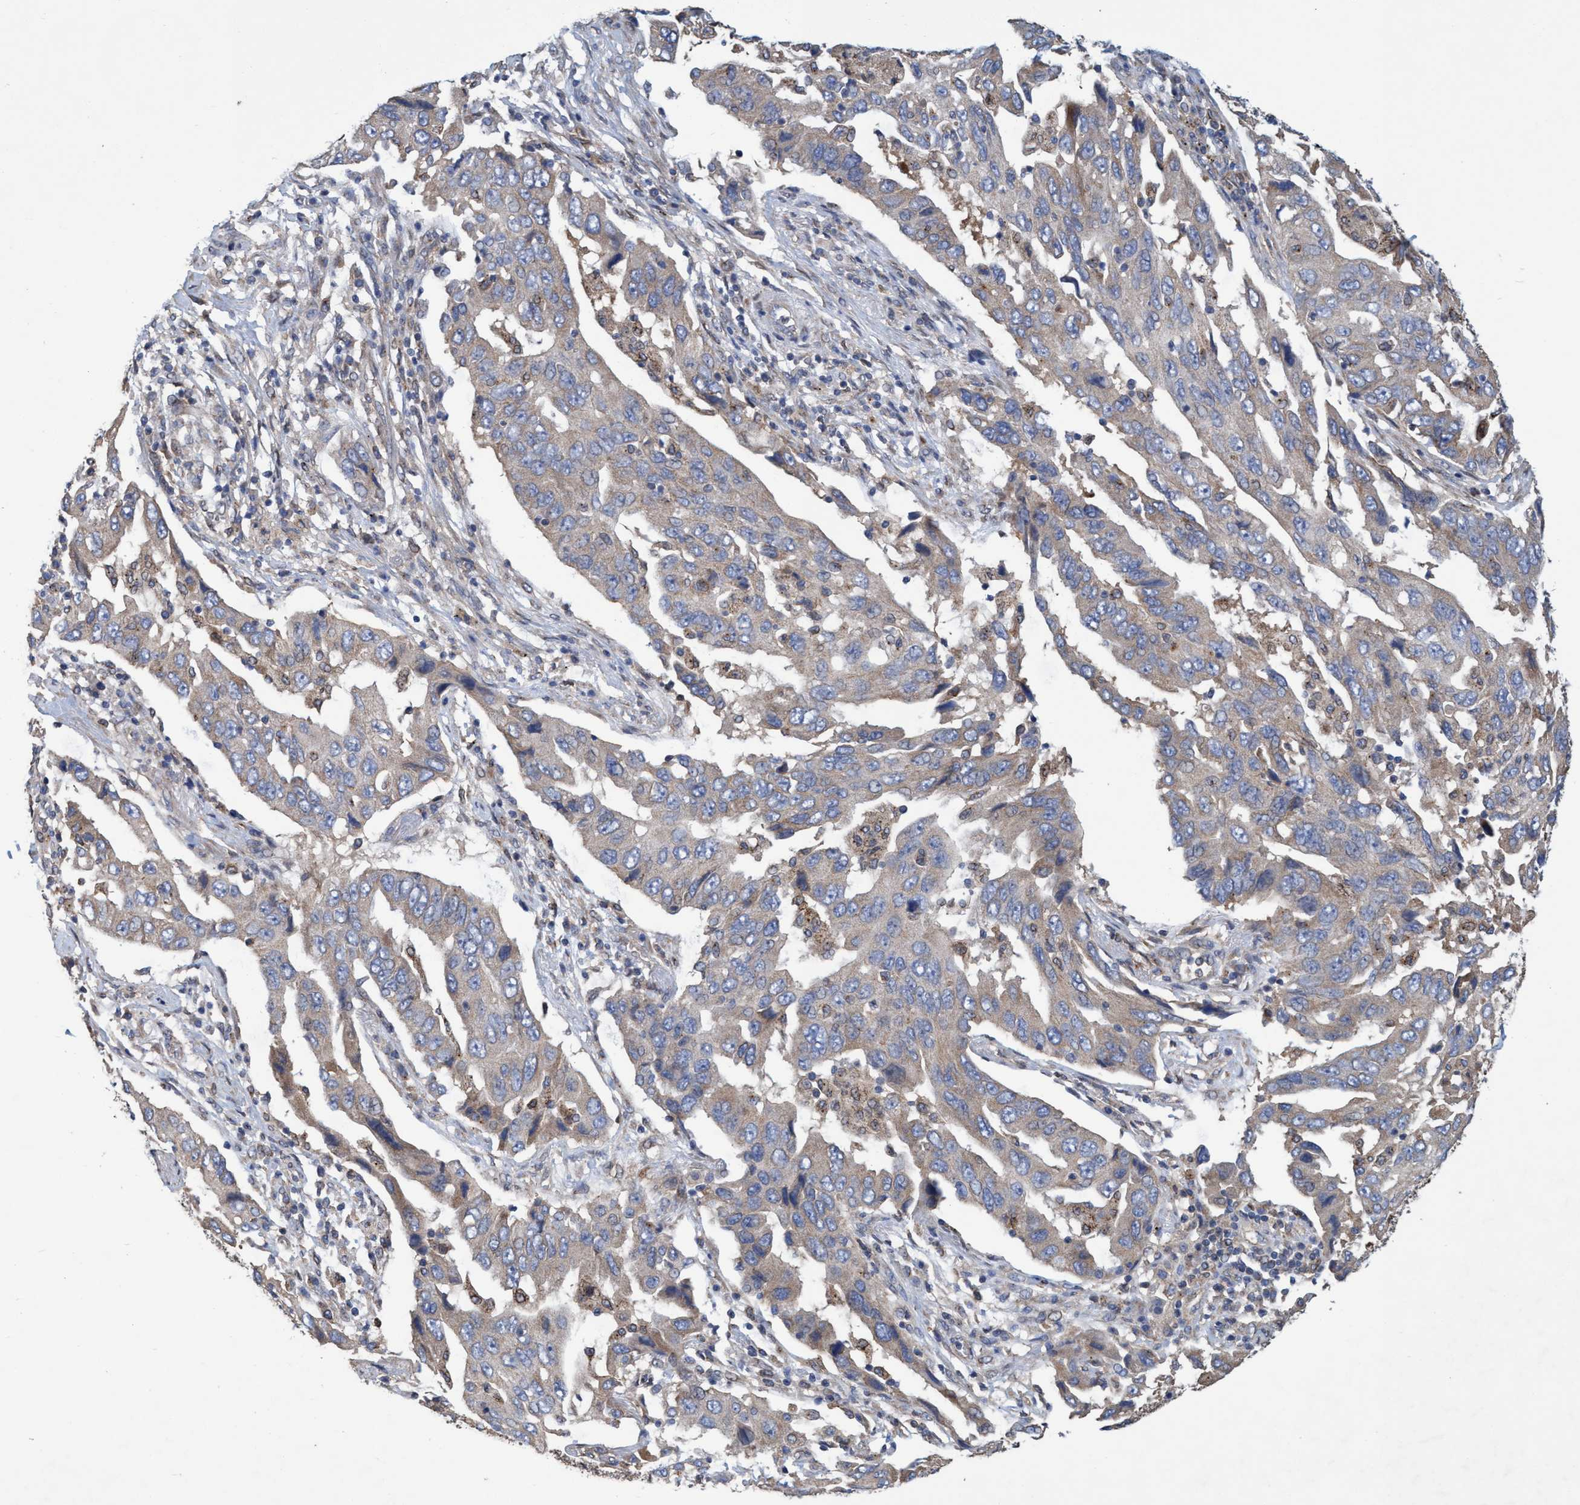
{"staining": {"intensity": "weak", "quantity": "25%-75%", "location": "cytoplasmic/membranous"}, "tissue": "lung cancer", "cell_type": "Tumor cells", "image_type": "cancer", "snomed": [{"axis": "morphology", "description": "Adenocarcinoma, NOS"}, {"axis": "topography", "description": "Lung"}], "caption": "DAB (3,3'-diaminobenzidine) immunohistochemical staining of human lung cancer (adenocarcinoma) displays weak cytoplasmic/membranous protein positivity in approximately 25%-75% of tumor cells. (DAB IHC with brightfield microscopy, high magnification).", "gene": "BICD2", "patient": {"sex": "female", "age": 65}}